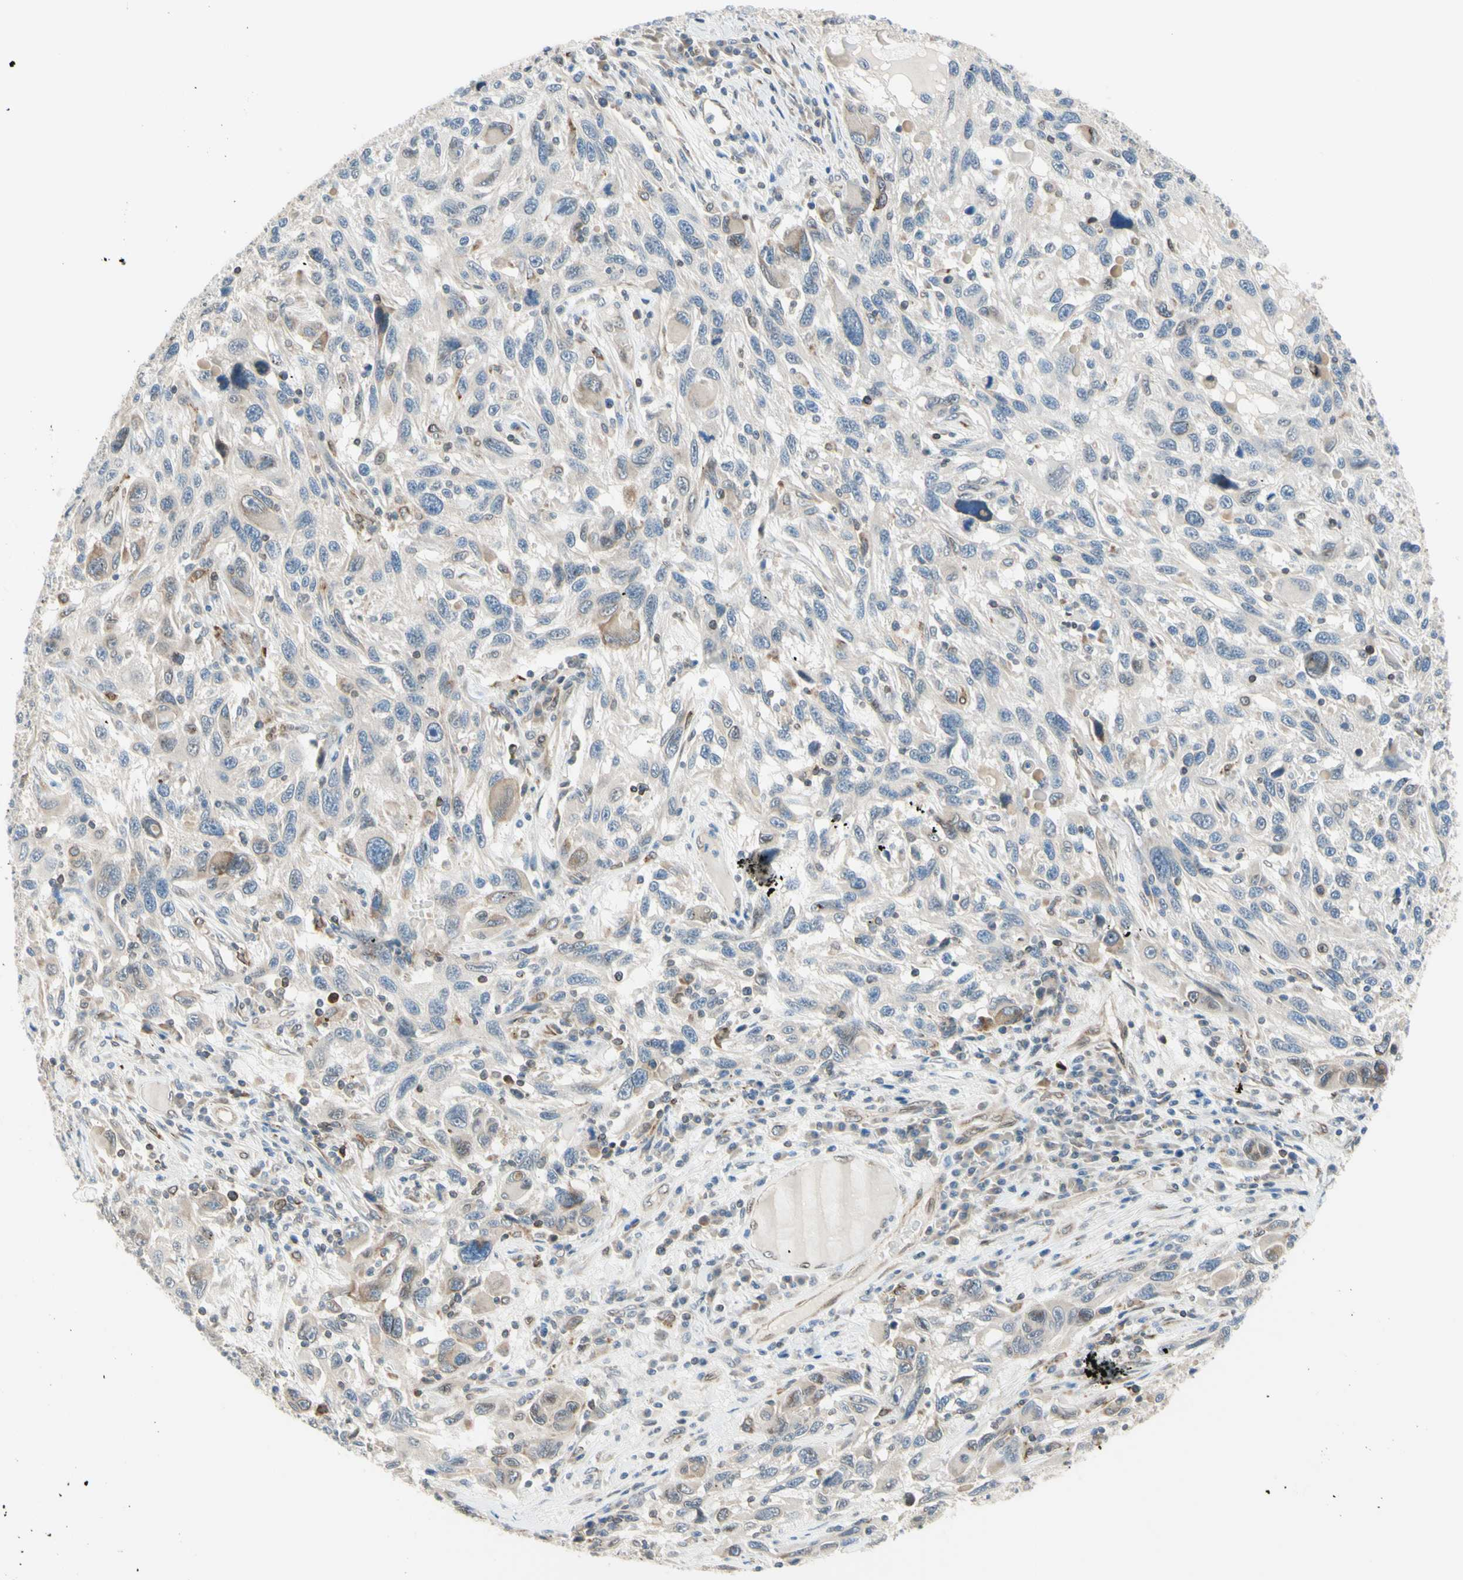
{"staining": {"intensity": "weak", "quantity": "25%-75%", "location": "cytoplasmic/membranous"}, "tissue": "melanoma", "cell_type": "Tumor cells", "image_type": "cancer", "snomed": [{"axis": "morphology", "description": "Malignant melanoma, NOS"}, {"axis": "topography", "description": "Skin"}], "caption": "The photomicrograph shows staining of melanoma, revealing weak cytoplasmic/membranous protein expression (brown color) within tumor cells. Nuclei are stained in blue.", "gene": "TRAF2", "patient": {"sex": "male", "age": 53}}